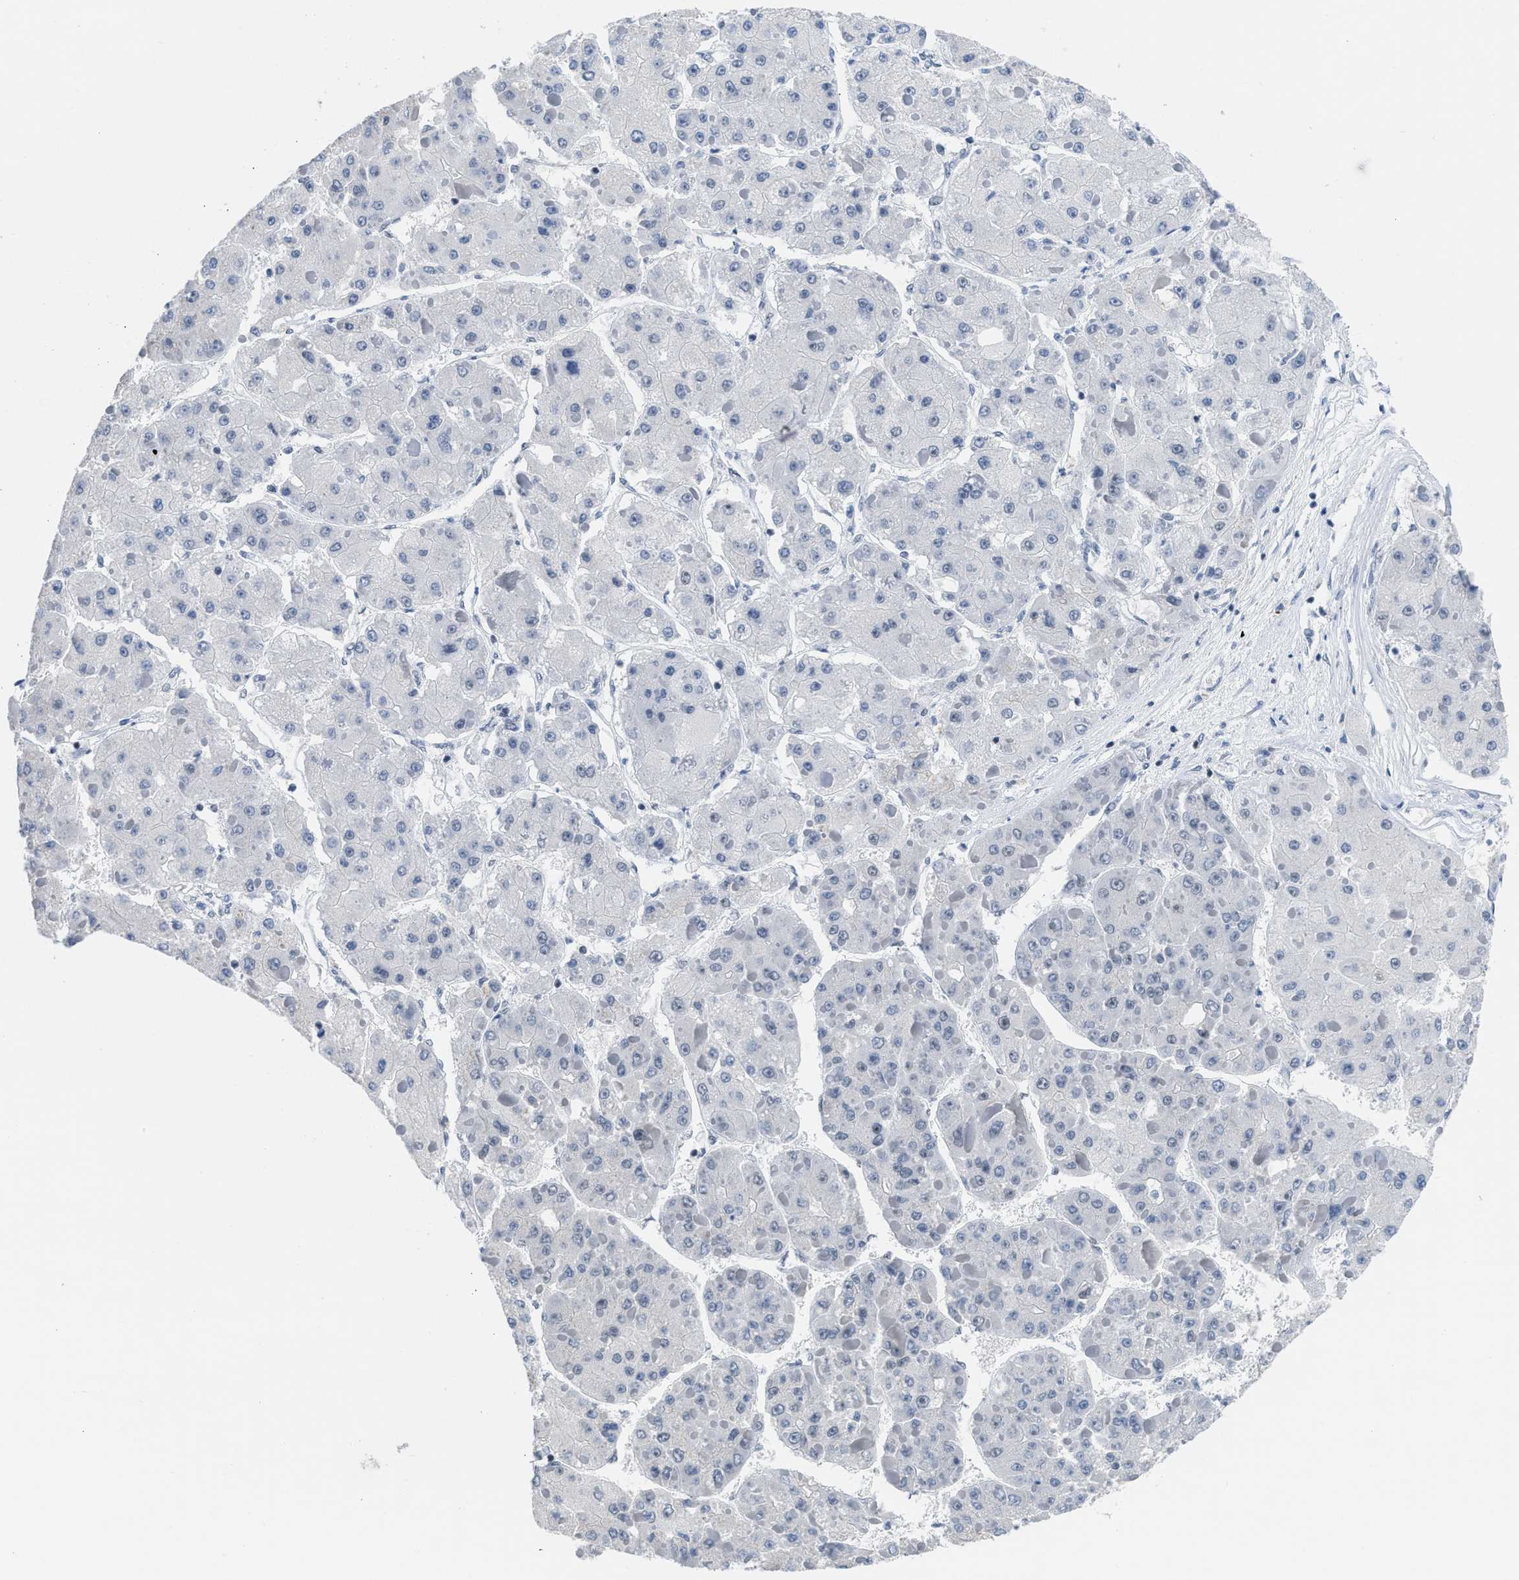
{"staining": {"intensity": "negative", "quantity": "none", "location": "none"}, "tissue": "liver cancer", "cell_type": "Tumor cells", "image_type": "cancer", "snomed": [{"axis": "morphology", "description": "Carcinoma, Hepatocellular, NOS"}, {"axis": "topography", "description": "Liver"}], "caption": "A high-resolution histopathology image shows immunohistochemistry (IHC) staining of liver cancer, which exhibits no significant positivity in tumor cells.", "gene": "TERF2IP", "patient": {"sex": "female", "age": 73}}